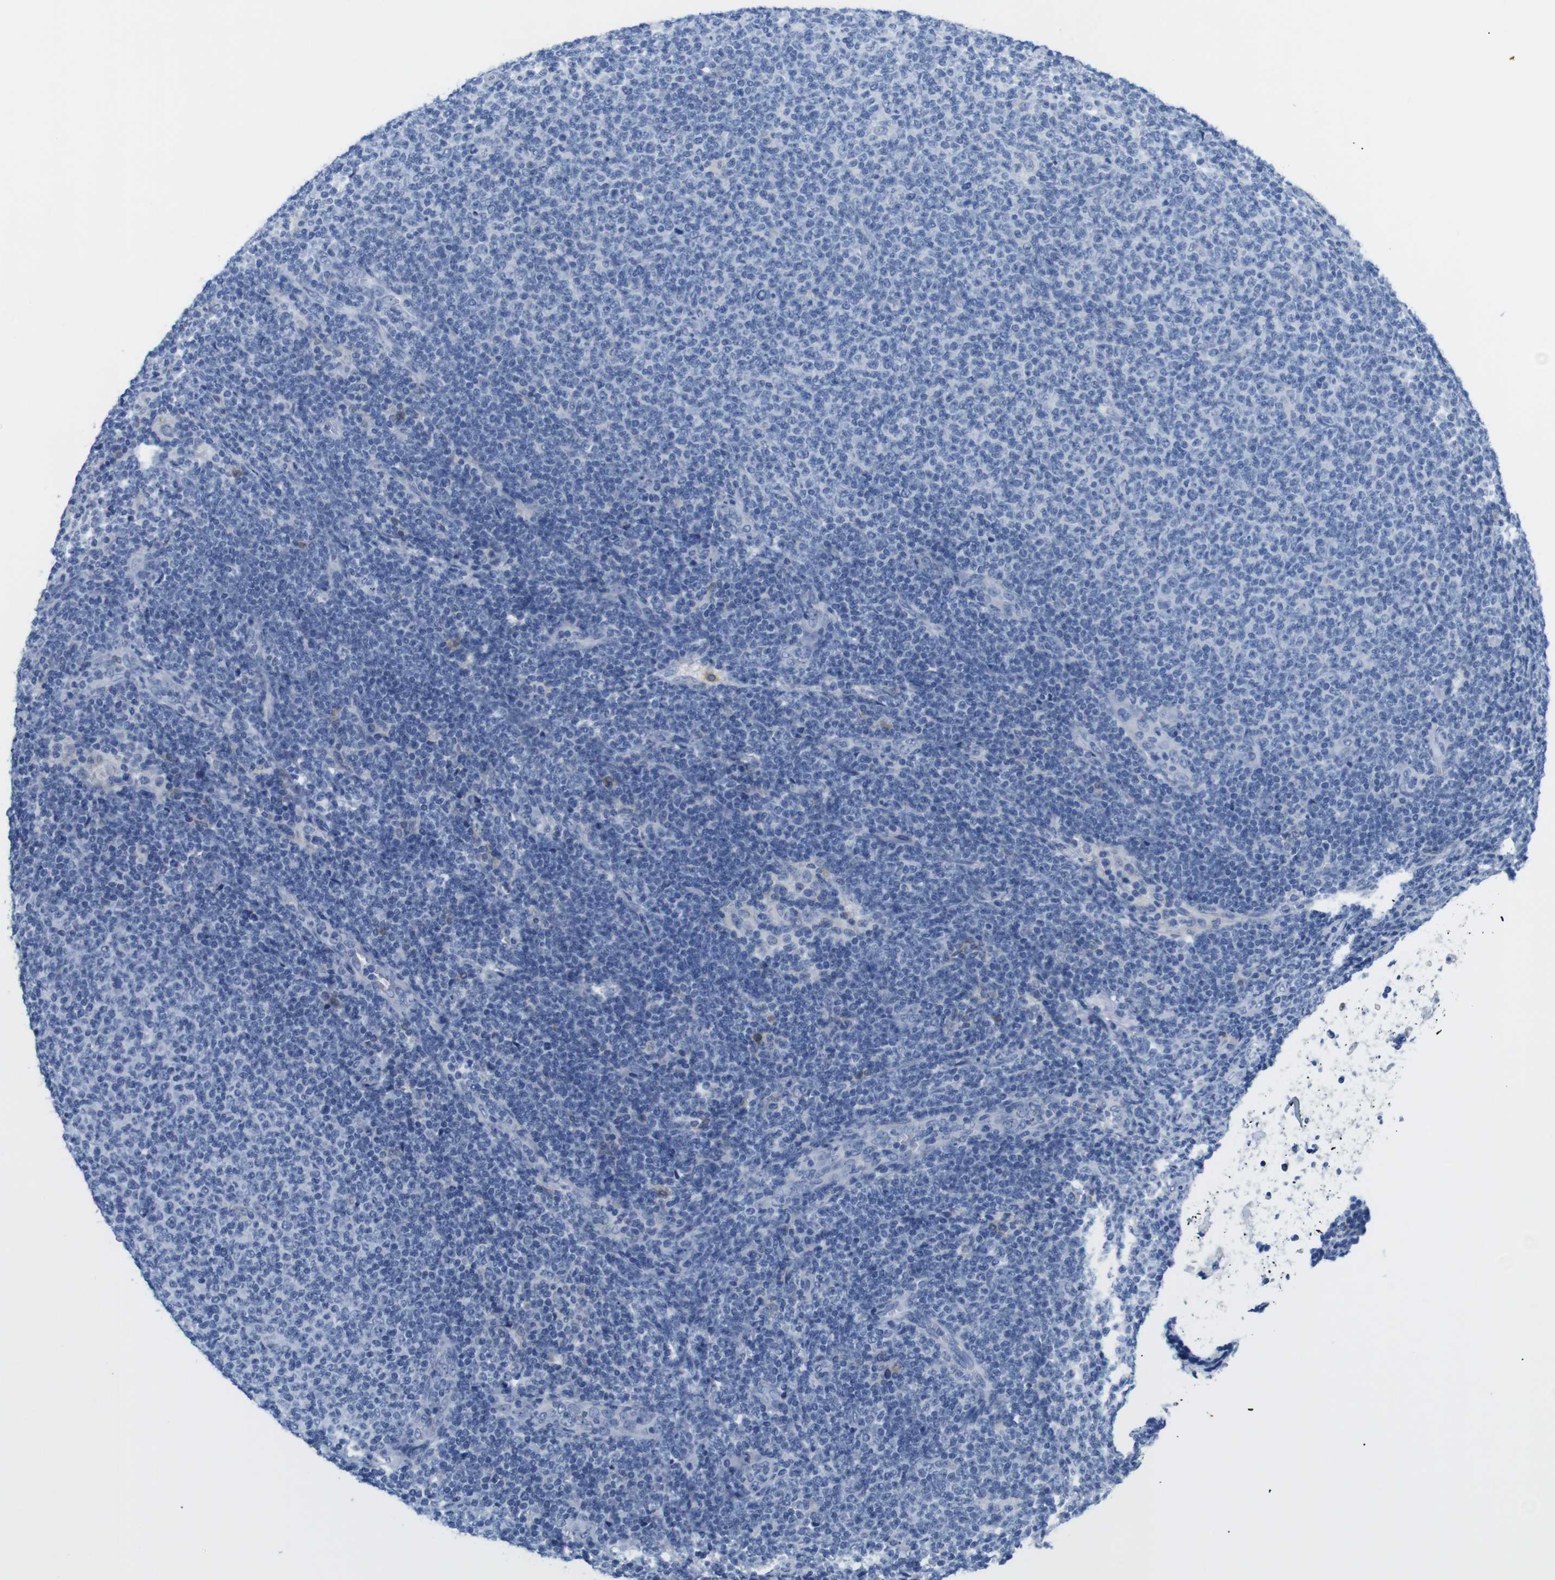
{"staining": {"intensity": "negative", "quantity": "none", "location": "none"}, "tissue": "lymphoma", "cell_type": "Tumor cells", "image_type": "cancer", "snomed": [{"axis": "morphology", "description": "Malignant lymphoma, non-Hodgkin's type, Low grade"}, {"axis": "topography", "description": "Lymph node"}], "caption": "This image is of malignant lymphoma, non-Hodgkin's type (low-grade) stained with IHC to label a protein in brown with the nuclei are counter-stained blue. There is no positivity in tumor cells.", "gene": "NEBL", "patient": {"sex": "male", "age": 66}}